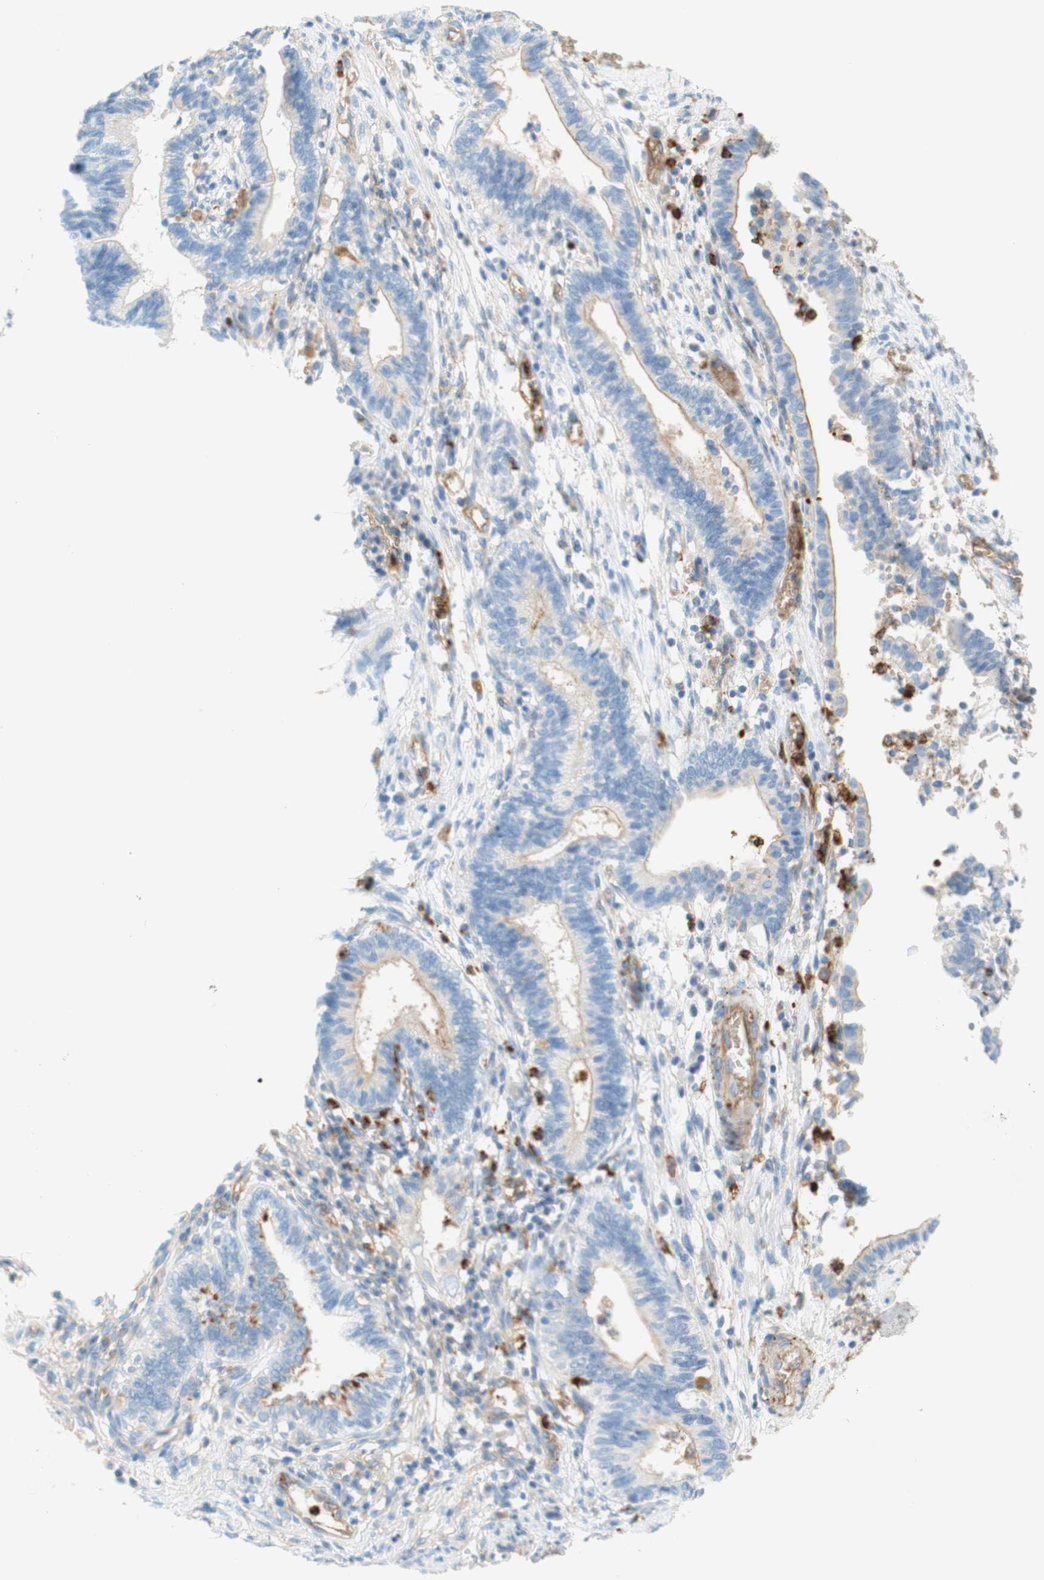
{"staining": {"intensity": "weak", "quantity": "<25%", "location": "cytoplasmic/membranous"}, "tissue": "cervical cancer", "cell_type": "Tumor cells", "image_type": "cancer", "snomed": [{"axis": "morphology", "description": "Adenocarcinoma, NOS"}, {"axis": "topography", "description": "Cervix"}], "caption": "Tumor cells show no significant protein positivity in cervical cancer.", "gene": "STOM", "patient": {"sex": "female", "age": 44}}